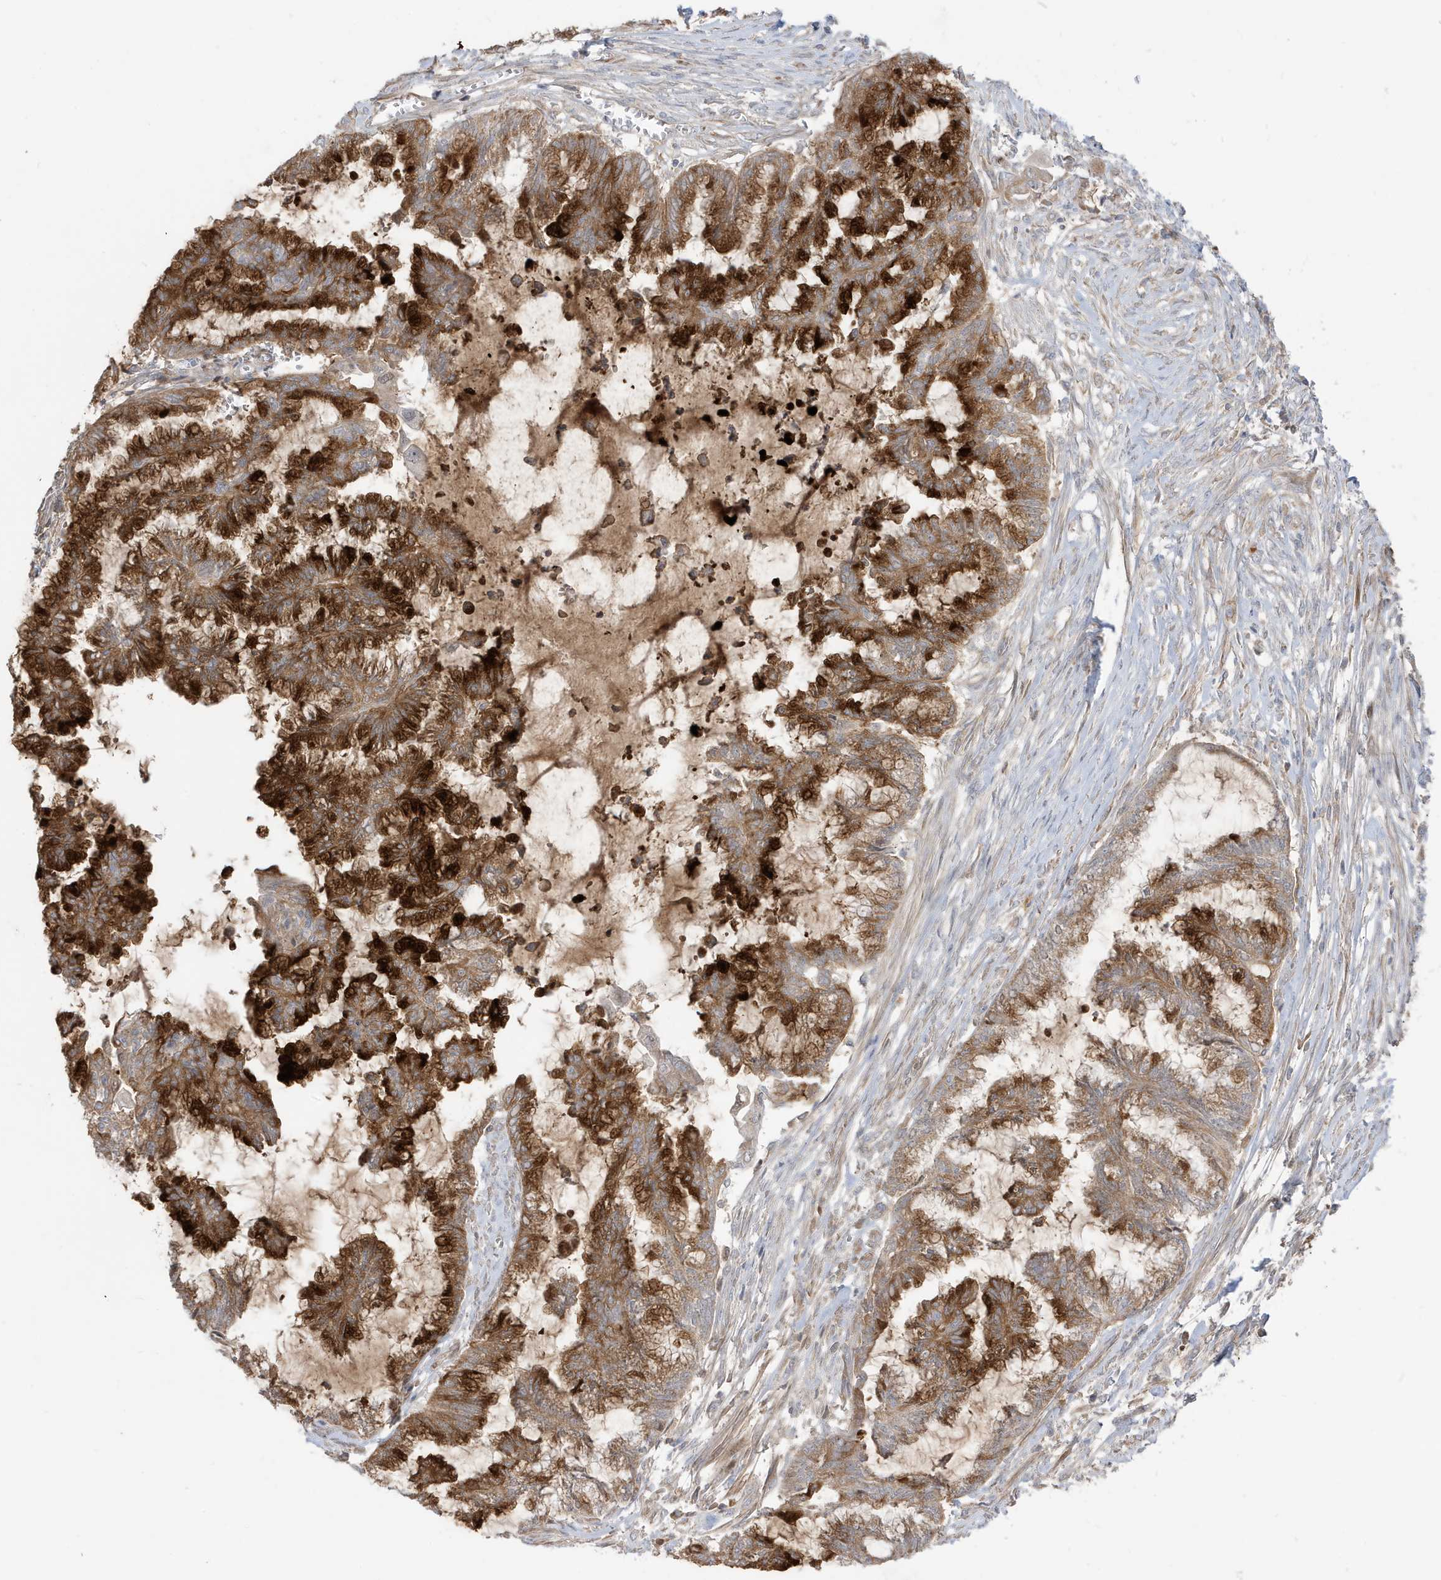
{"staining": {"intensity": "strong", "quantity": ">75%", "location": "cytoplasmic/membranous"}, "tissue": "endometrial cancer", "cell_type": "Tumor cells", "image_type": "cancer", "snomed": [{"axis": "morphology", "description": "Adenocarcinoma, NOS"}, {"axis": "topography", "description": "Endometrium"}], "caption": "Endometrial cancer (adenocarcinoma) tissue reveals strong cytoplasmic/membranous expression in approximately >75% of tumor cells The staining was performed using DAB to visualize the protein expression in brown, while the nuclei were stained in blue with hematoxylin (Magnification: 20x).", "gene": "IFT57", "patient": {"sex": "female", "age": 86}}